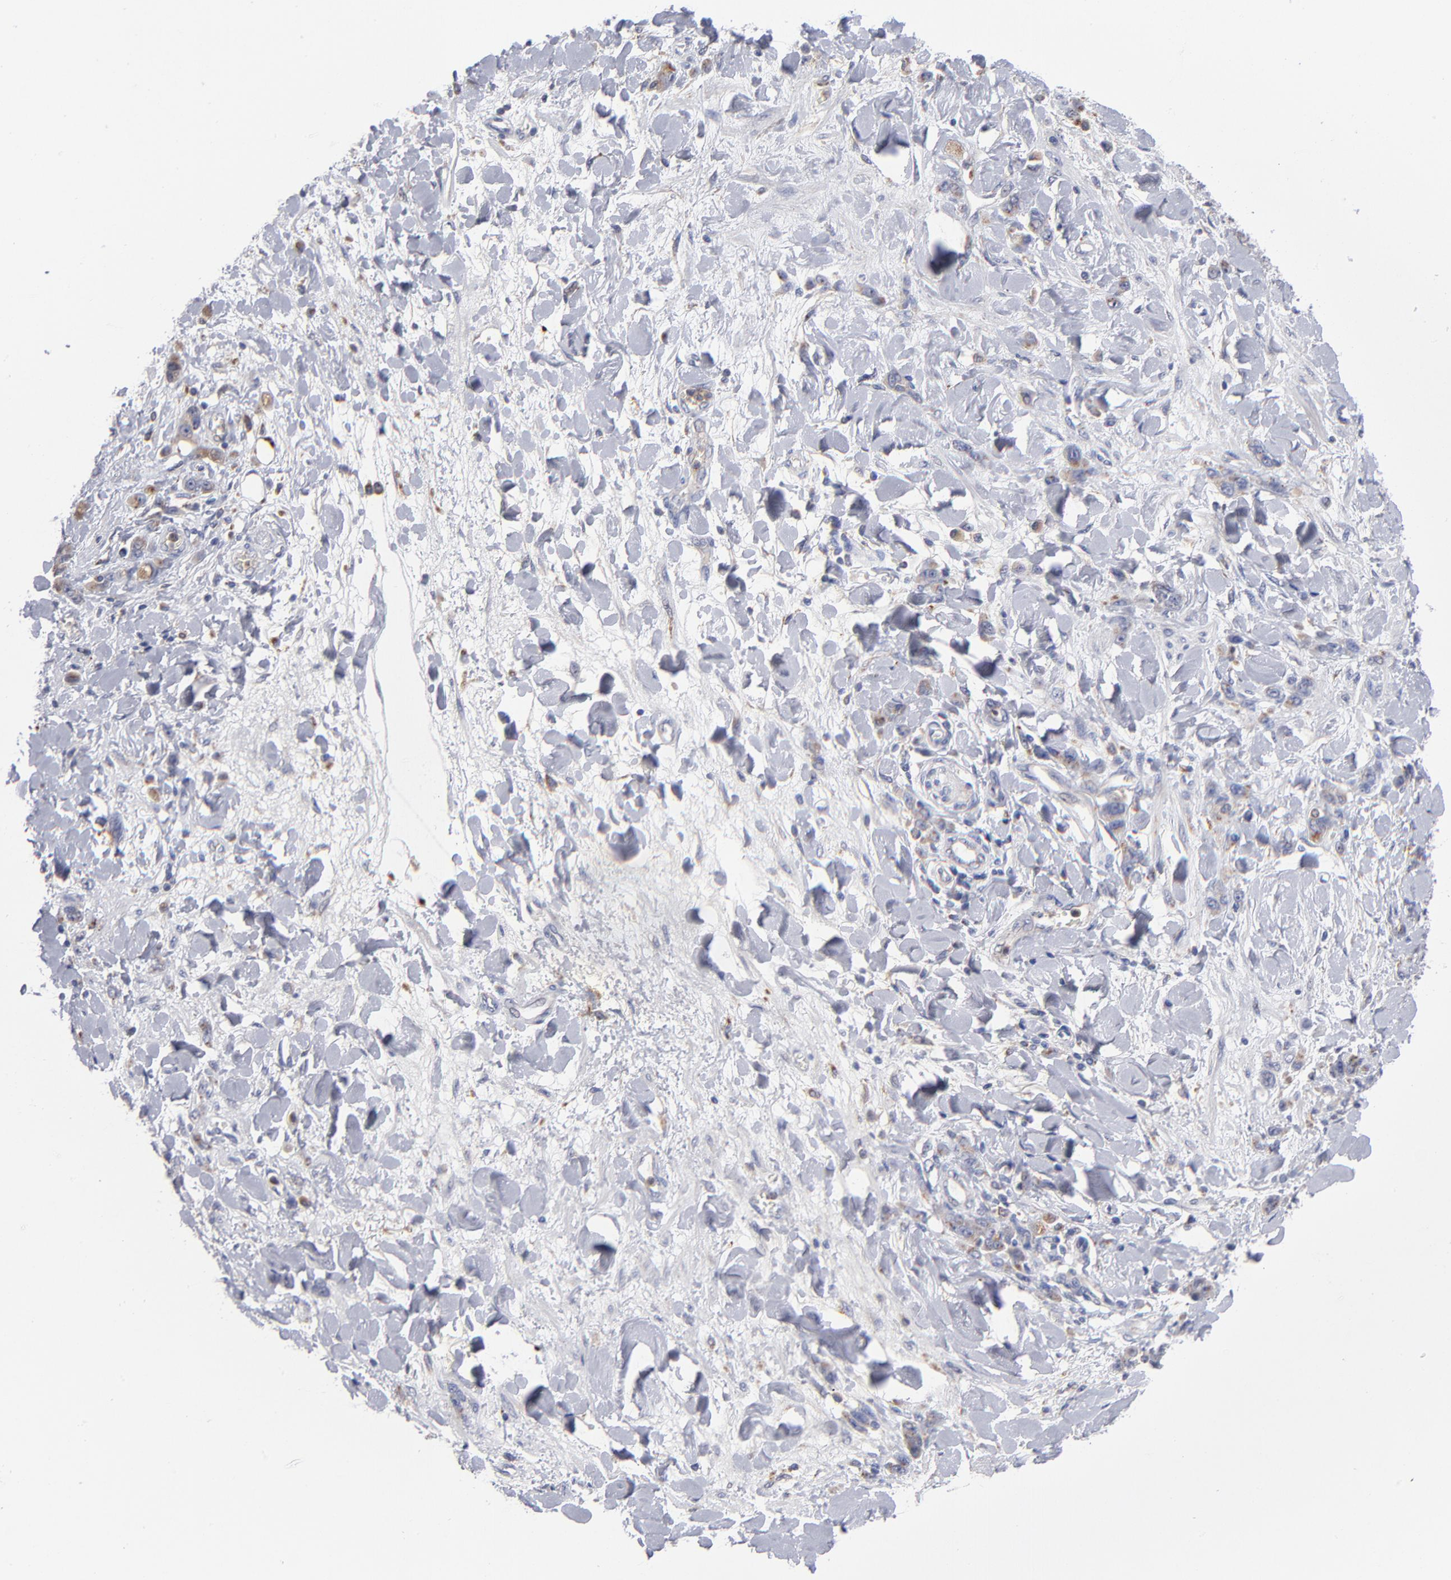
{"staining": {"intensity": "moderate", "quantity": "25%-75%", "location": "cytoplasmic/membranous"}, "tissue": "stomach cancer", "cell_type": "Tumor cells", "image_type": "cancer", "snomed": [{"axis": "morphology", "description": "Normal tissue, NOS"}, {"axis": "morphology", "description": "Adenocarcinoma, NOS"}, {"axis": "topography", "description": "Stomach"}], "caption": "Immunohistochemical staining of adenocarcinoma (stomach) demonstrates medium levels of moderate cytoplasmic/membranous staining in approximately 25%-75% of tumor cells. (Stains: DAB (3,3'-diaminobenzidine) in brown, nuclei in blue, Microscopy: brightfield microscopy at high magnification).", "gene": "RRAGB", "patient": {"sex": "male", "age": 82}}